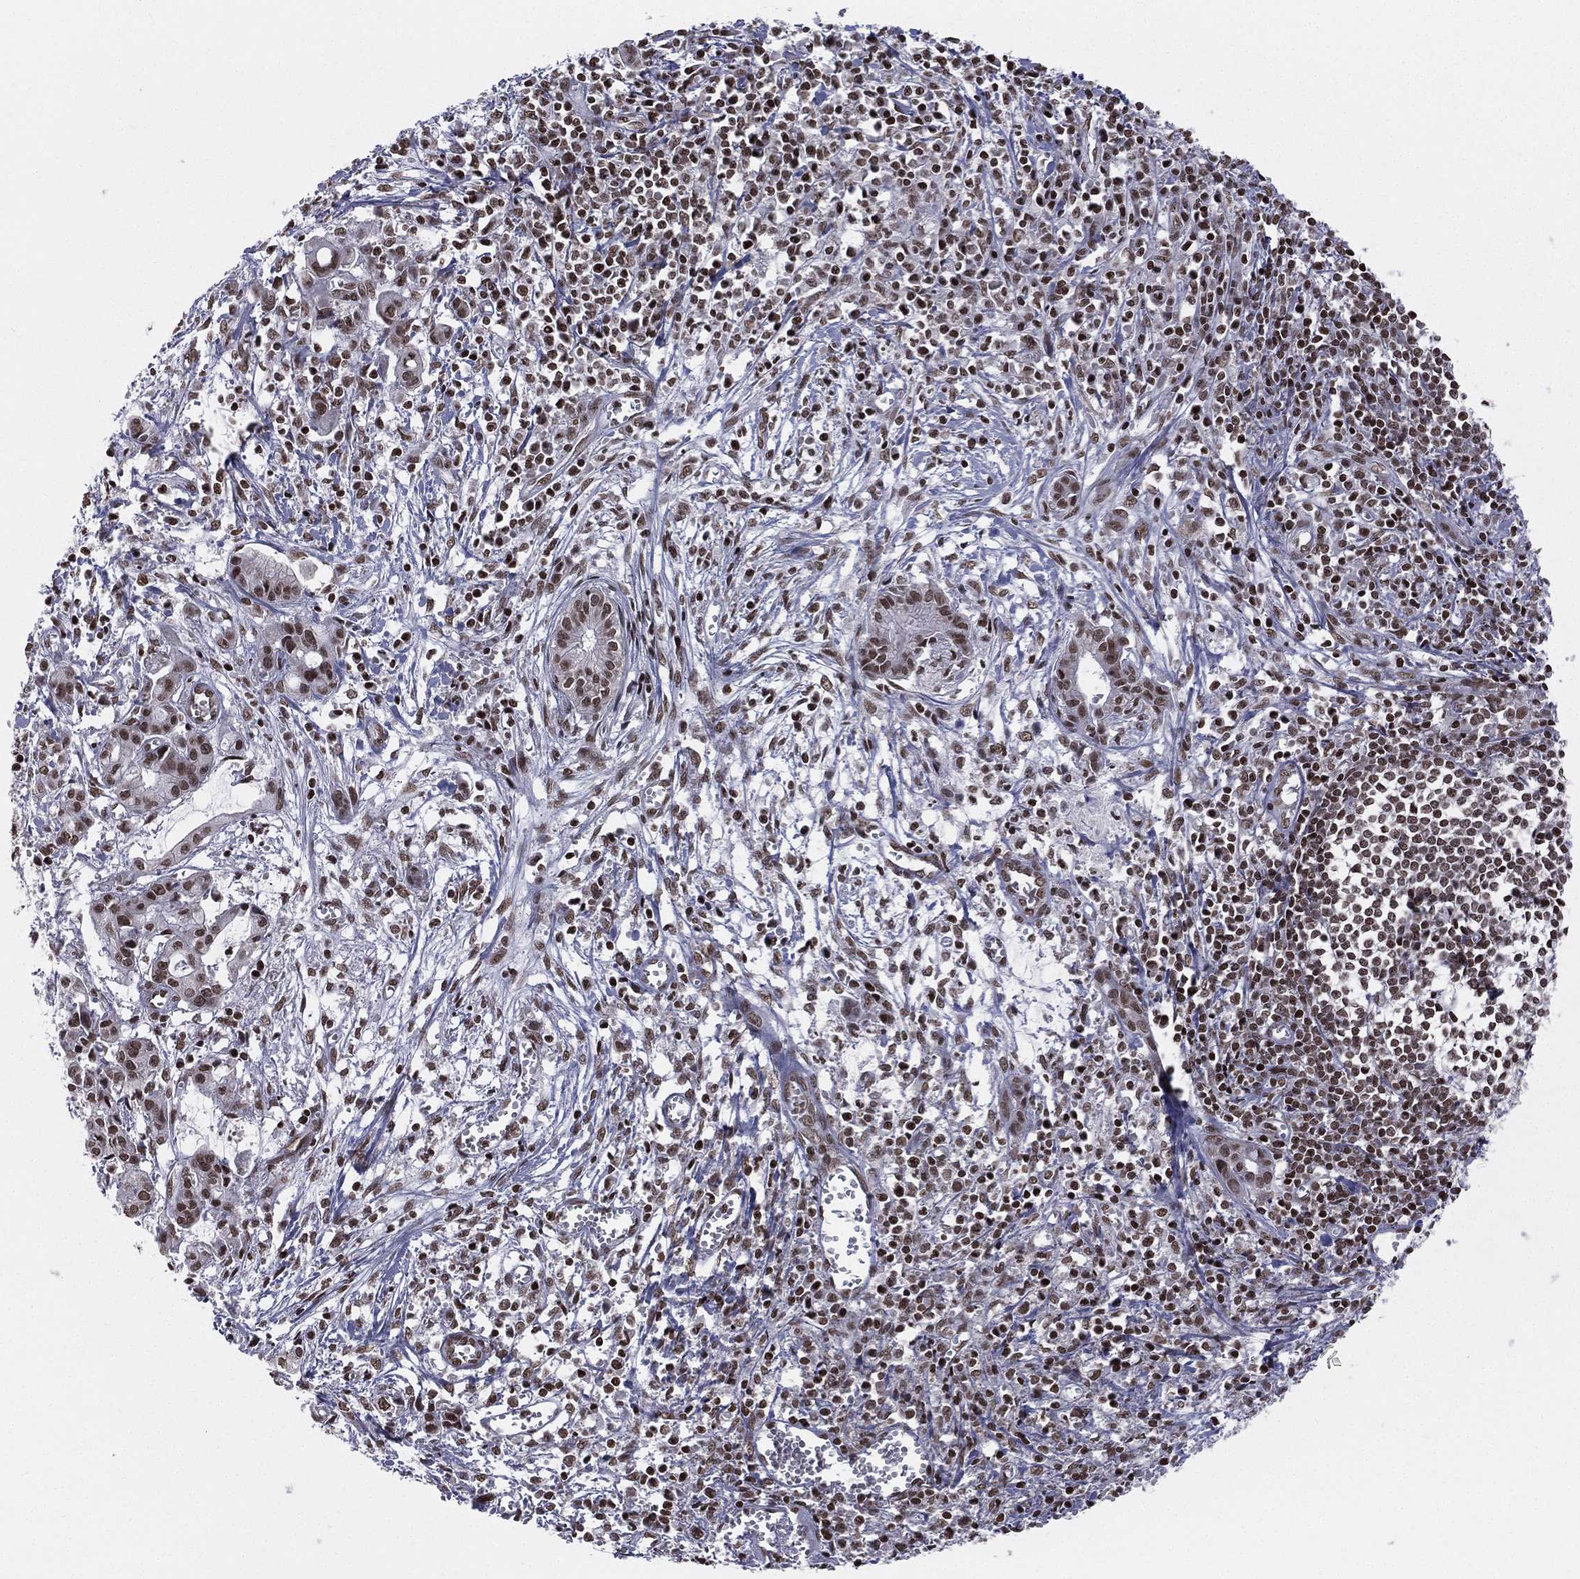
{"staining": {"intensity": "strong", "quantity": ">75%", "location": "nuclear"}, "tissue": "pancreatic cancer", "cell_type": "Tumor cells", "image_type": "cancer", "snomed": [{"axis": "morphology", "description": "Adenocarcinoma, NOS"}, {"axis": "topography", "description": "Pancreas"}], "caption": "IHC (DAB (3,3'-diaminobenzidine)) staining of pancreatic cancer shows strong nuclear protein positivity in approximately >75% of tumor cells.", "gene": "RFX7", "patient": {"sex": "male", "age": 48}}